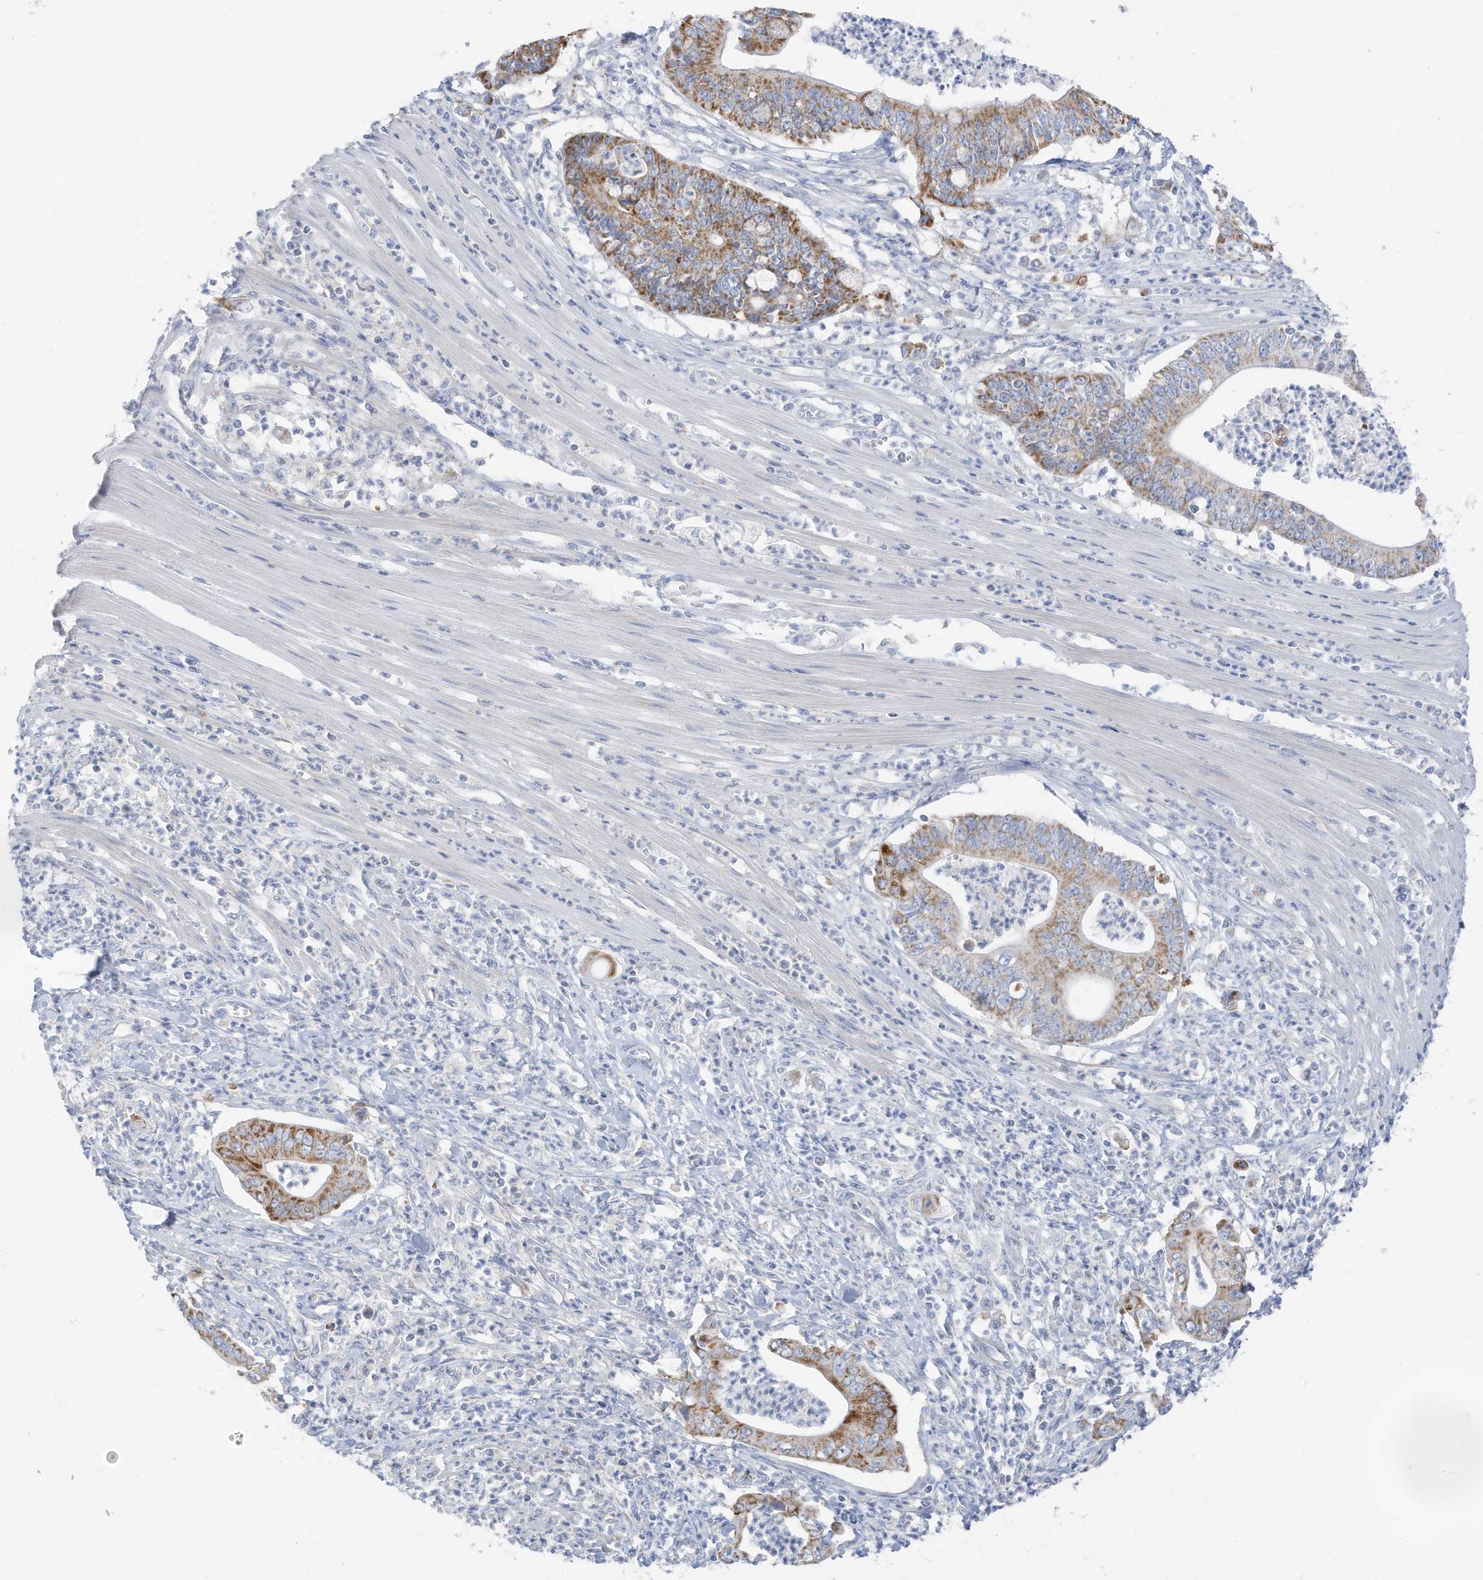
{"staining": {"intensity": "moderate", "quantity": ">75%", "location": "cytoplasmic/membranous"}, "tissue": "pancreatic cancer", "cell_type": "Tumor cells", "image_type": "cancer", "snomed": [{"axis": "morphology", "description": "Adenocarcinoma, NOS"}, {"axis": "topography", "description": "Pancreas"}], "caption": "Protein staining of pancreatic cancer tissue demonstrates moderate cytoplasmic/membranous staining in about >75% of tumor cells.", "gene": "ETHE1", "patient": {"sex": "male", "age": 69}}